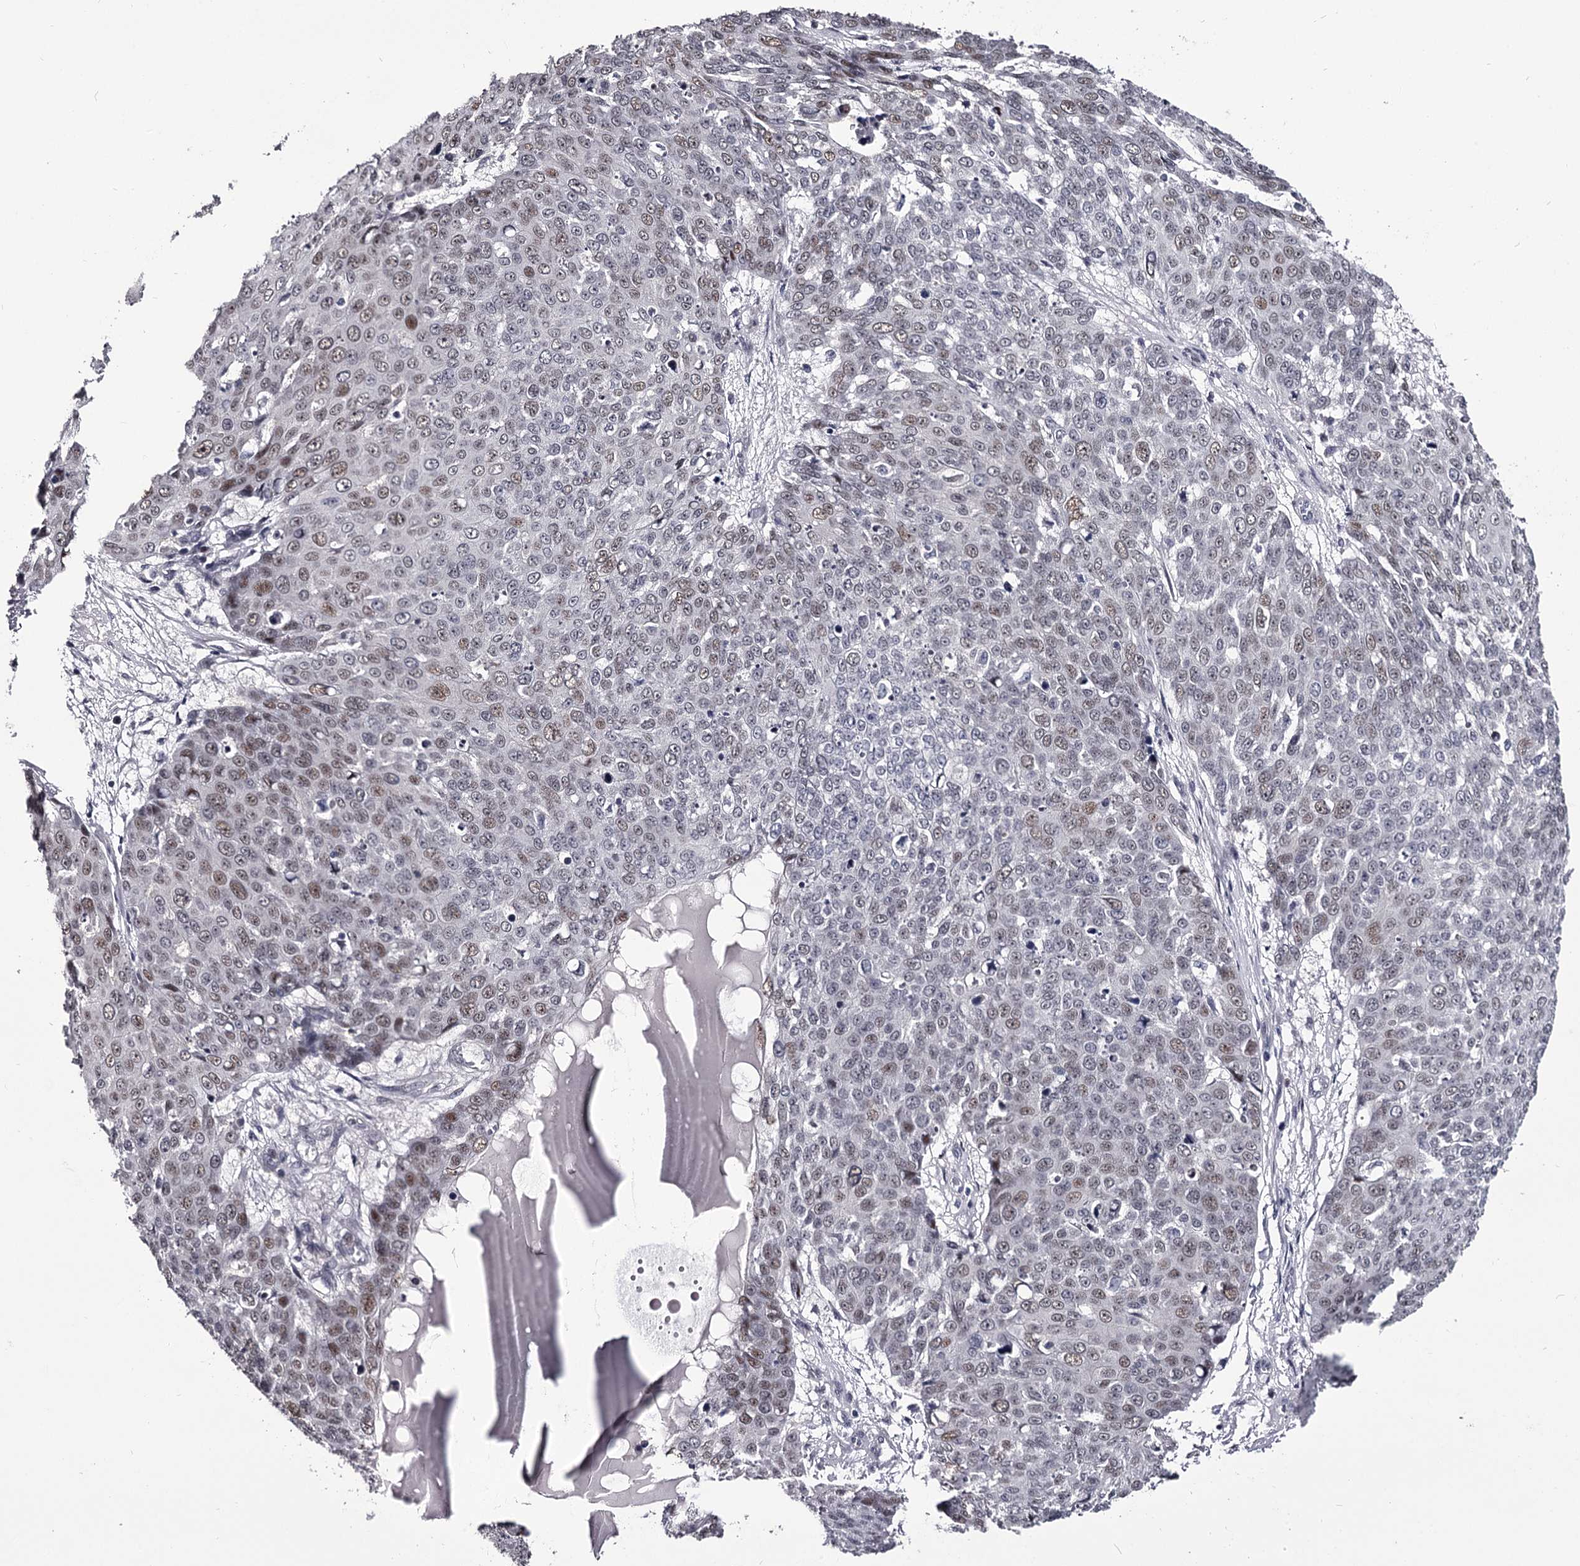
{"staining": {"intensity": "weak", "quantity": "25%-75%", "location": "nuclear"}, "tissue": "skin cancer", "cell_type": "Tumor cells", "image_type": "cancer", "snomed": [{"axis": "morphology", "description": "Squamous cell carcinoma, NOS"}, {"axis": "topography", "description": "Skin"}], "caption": "About 25%-75% of tumor cells in skin cancer show weak nuclear protein staining as visualized by brown immunohistochemical staining.", "gene": "OVOL2", "patient": {"sex": "male", "age": 71}}